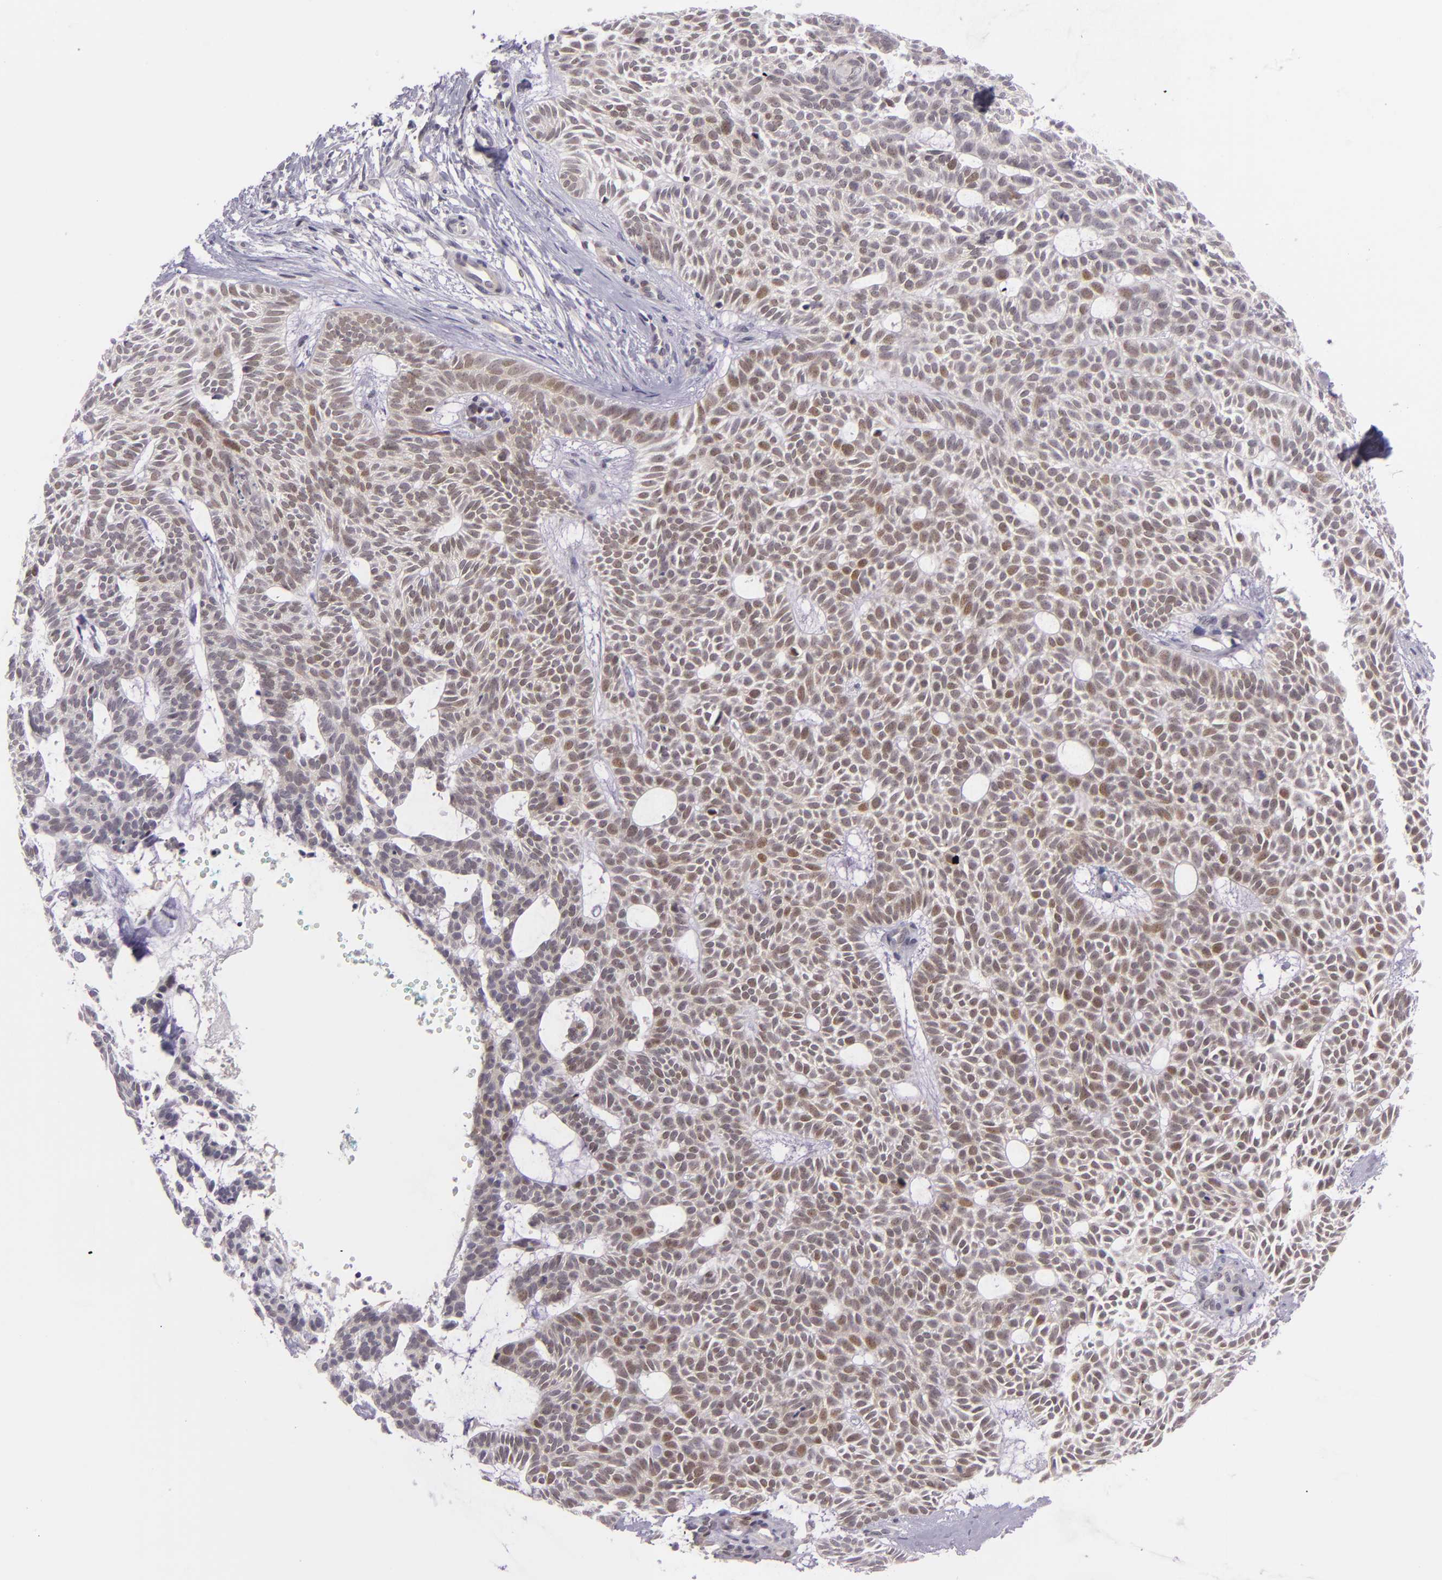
{"staining": {"intensity": "weak", "quantity": "25%-75%", "location": "nuclear"}, "tissue": "skin cancer", "cell_type": "Tumor cells", "image_type": "cancer", "snomed": [{"axis": "morphology", "description": "Basal cell carcinoma"}, {"axis": "topography", "description": "Skin"}], "caption": "There is low levels of weak nuclear positivity in tumor cells of basal cell carcinoma (skin), as demonstrated by immunohistochemical staining (brown color).", "gene": "CSE1L", "patient": {"sex": "male", "age": 75}}